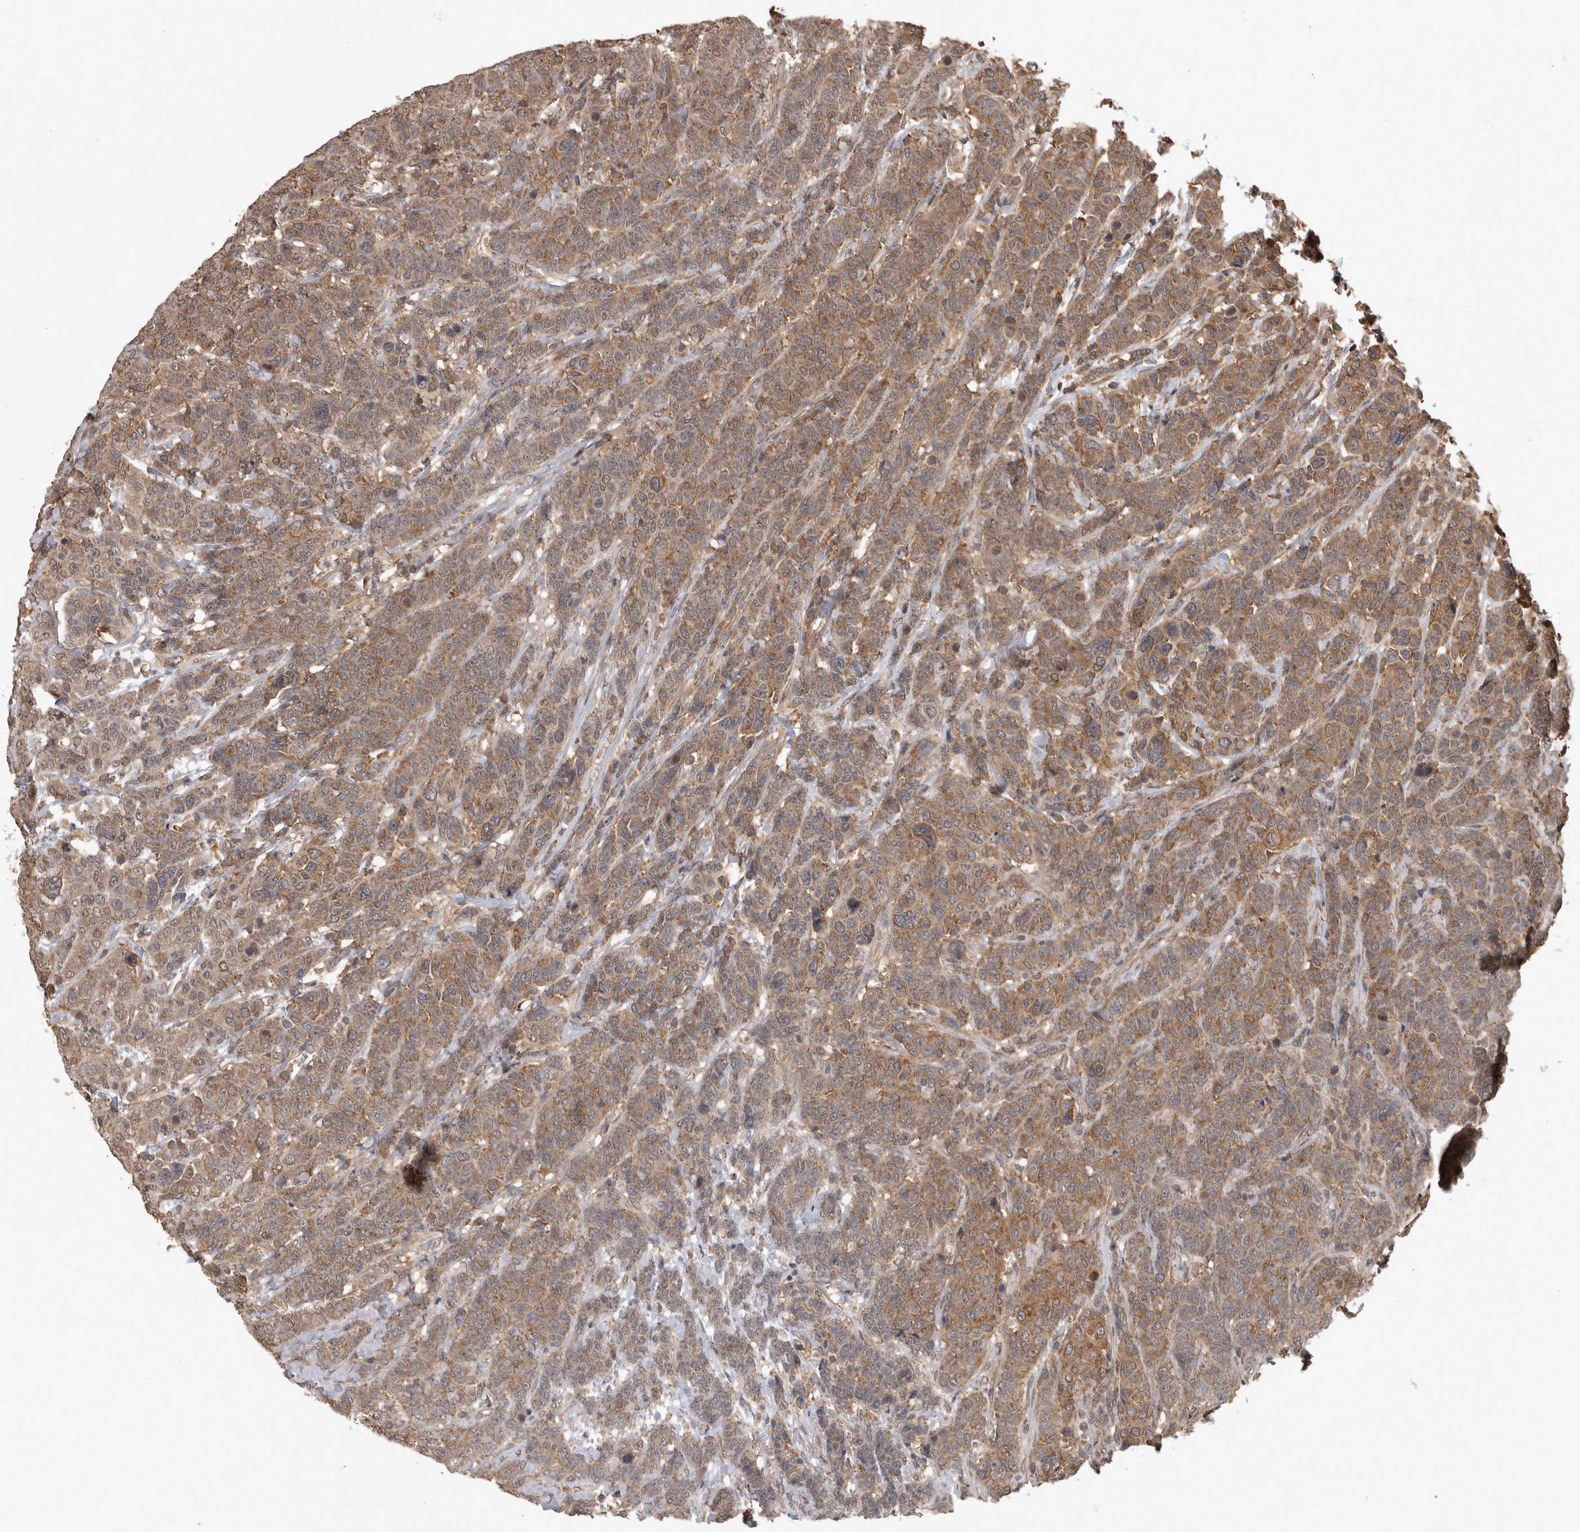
{"staining": {"intensity": "moderate", "quantity": ">75%", "location": "cytoplasmic/membranous"}, "tissue": "breast cancer", "cell_type": "Tumor cells", "image_type": "cancer", "snomed": [{"axis": "morphology", "description": "Duct carcinoma"}, {"axis": "topography", "description": "Breast"}], "caption": "Immunohistochemistry histopathology image of human breast cancer (invasive ductal carcinoma) stained for a protein (brown), which exhibits medium levels of moderate cytoplasmic/membranous expression in approximately >75% of tumor cells.", "gene": "ATXN2", "patient": {"sex": "female", "age": 37}}